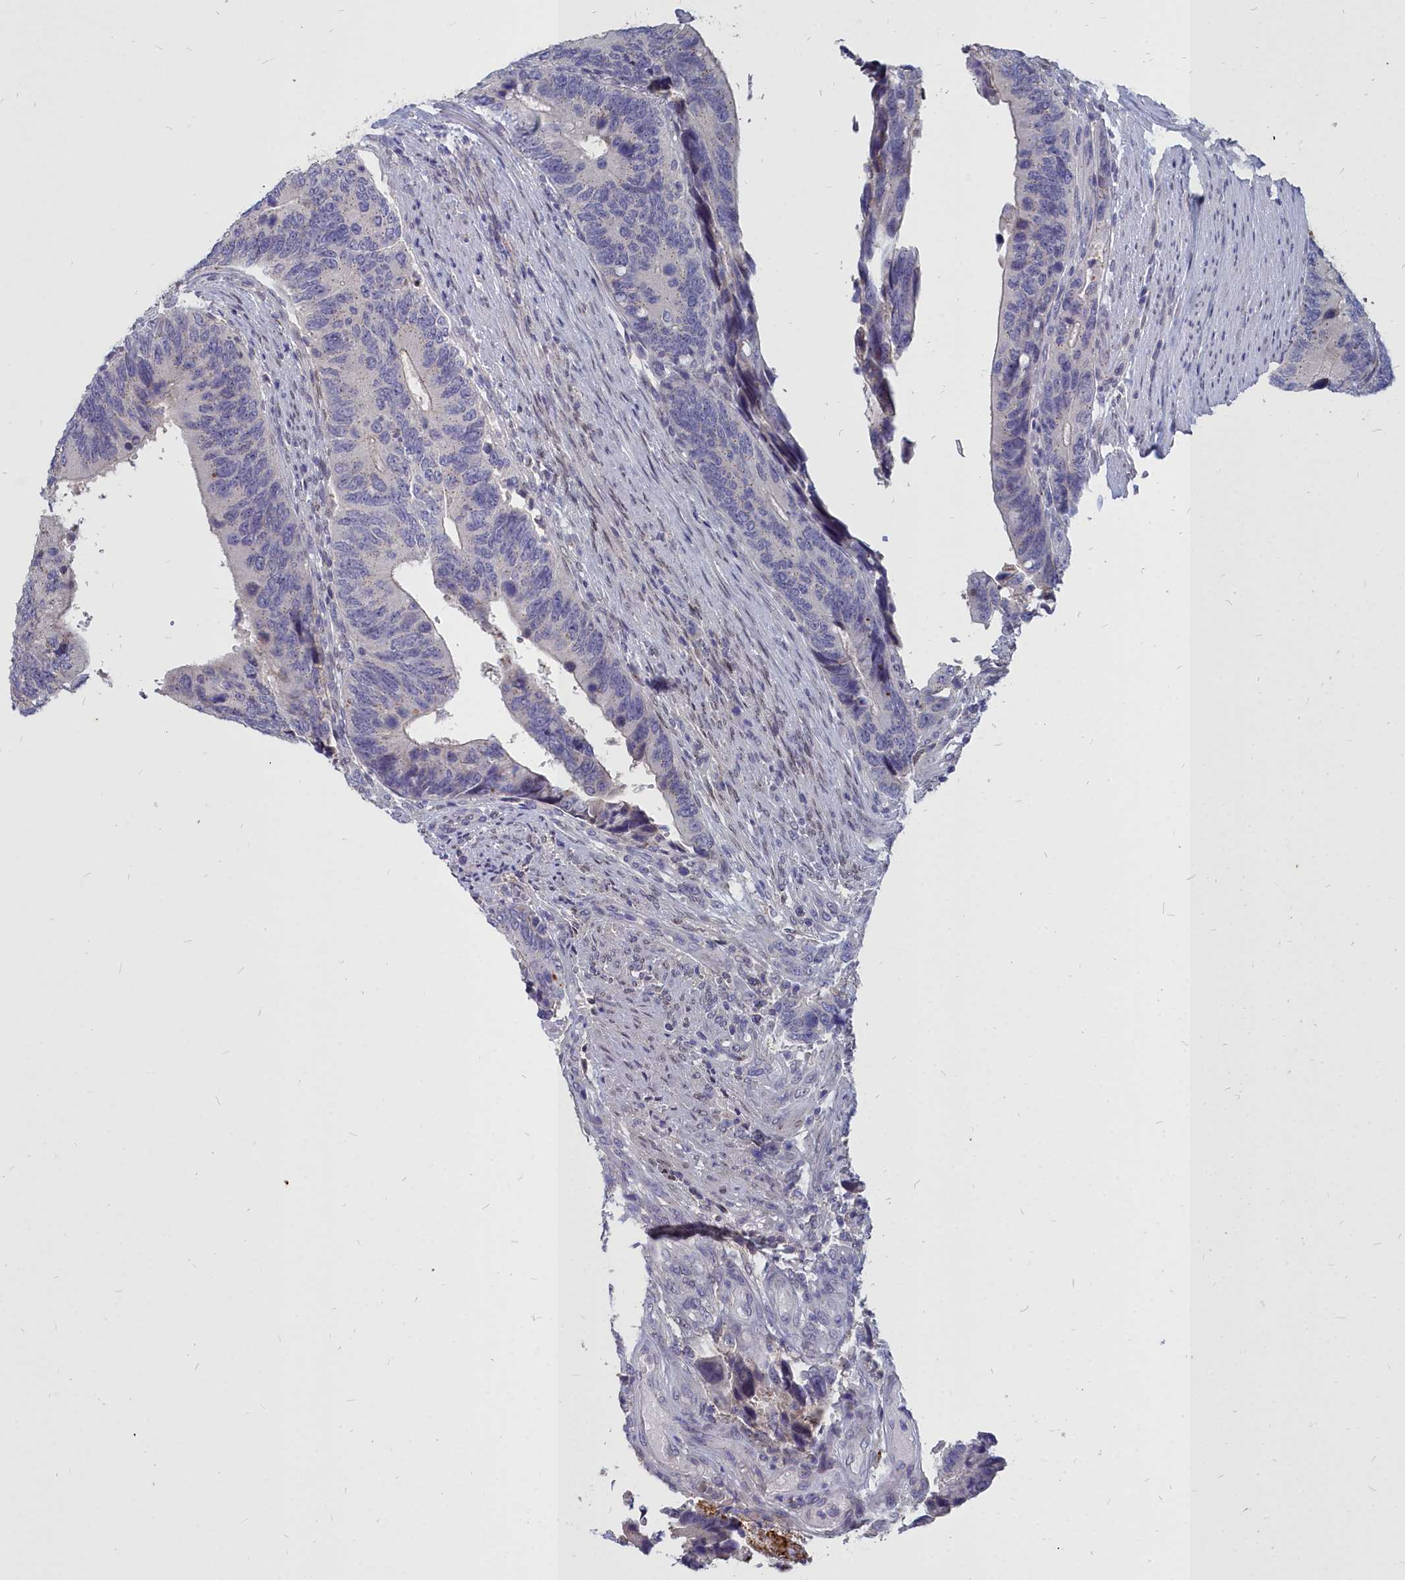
{"staining": {"intensity": "negative", "quantity": "none", "location": "none"}, "tissue": "colorectal cancer", "cell_type": "Tumor cells", "image_type": "cancer", "snomed": [{"axis": "morphology", "description": "Adenocarcinoma, NOS"}, {"axis": "topography", "description": "Colon"}], "caption": "Tumor cells are negative for protein expression in human adenocarcinoma (colorectal).", "gene": "NOXA1", "patient": {"sex": "male", "age": 87}}